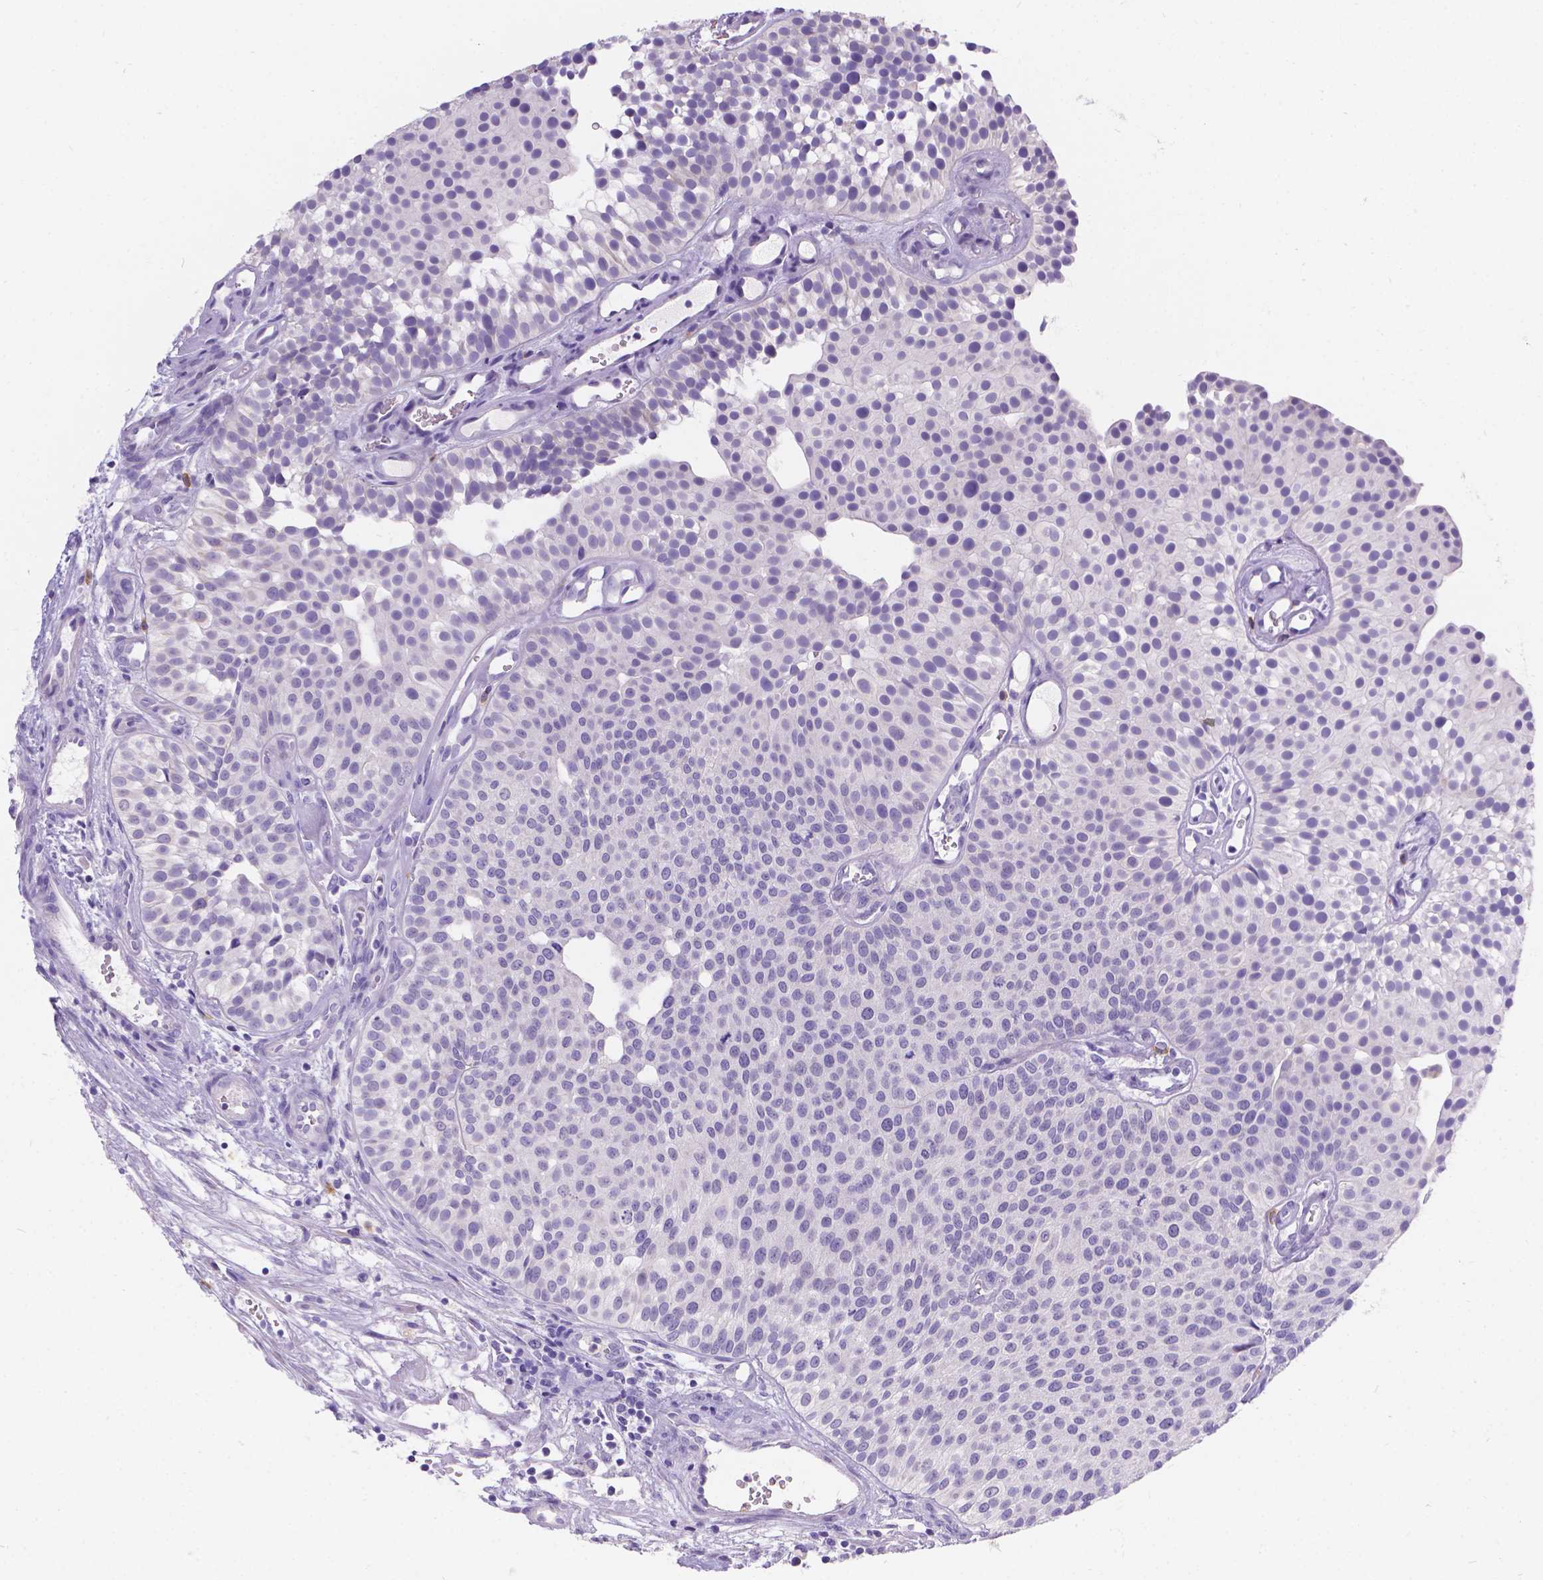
{"staining": {"intensity": "negative", "quantity": "none", "location": "none"}, "tissue": "urothelial cancer", "cell_type": "Tumor cells", "image_type": "cancer", "snomed": [{"axis": "morphology", "description": "Urothelial carcinoma, Low grade"}, {"axis": "topography", "description": "Urinary bladder"}], "caption": "Urothelial carcinoma (low-grade) stained for a protein using immunohistochemistry displays no staining tumor cells.", "gene": "GNRHR", "patient": {"sex": "female", "age": 87}}